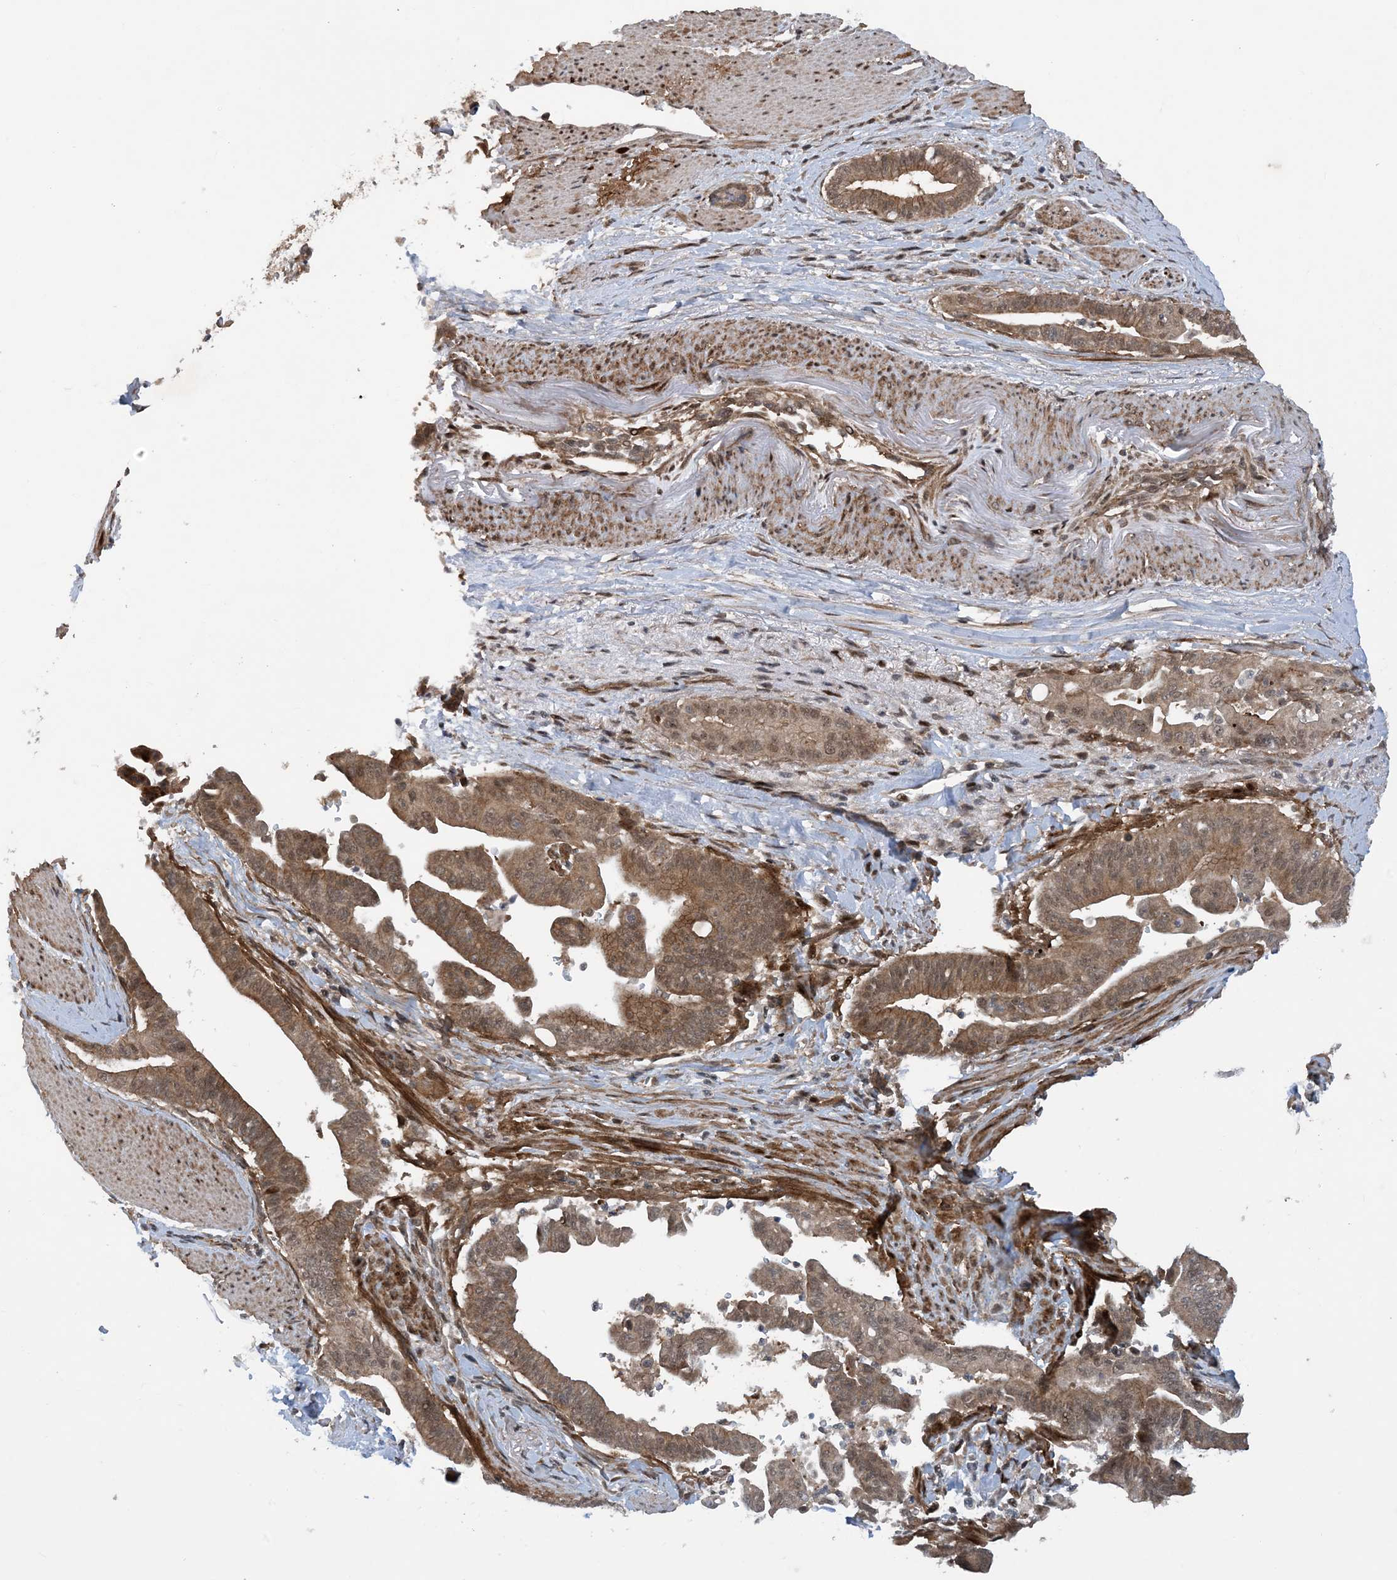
{"staining": {"intensity": "moderate", "quantity": ">75%", "location": "cytoplasmic/membranous"}, "tissue": "pancreatic cancer", "cell_type": "Tumor cells", "image_type": "cancer", "snomed": [{"axis": "morphology", "description": "Adenocarcinoma, NOS"}, {"axis": "topography", "description": "Pancreas"}], "caption": "Brown immunohistochemical staining in adenocarcinoma (pancreatic) exhibits moderate cytoplasmic/membranous expression in approximately >75% of tumor cells.", "gene": "HEMK1", "patient": {"sex": "male", "age": 70}}